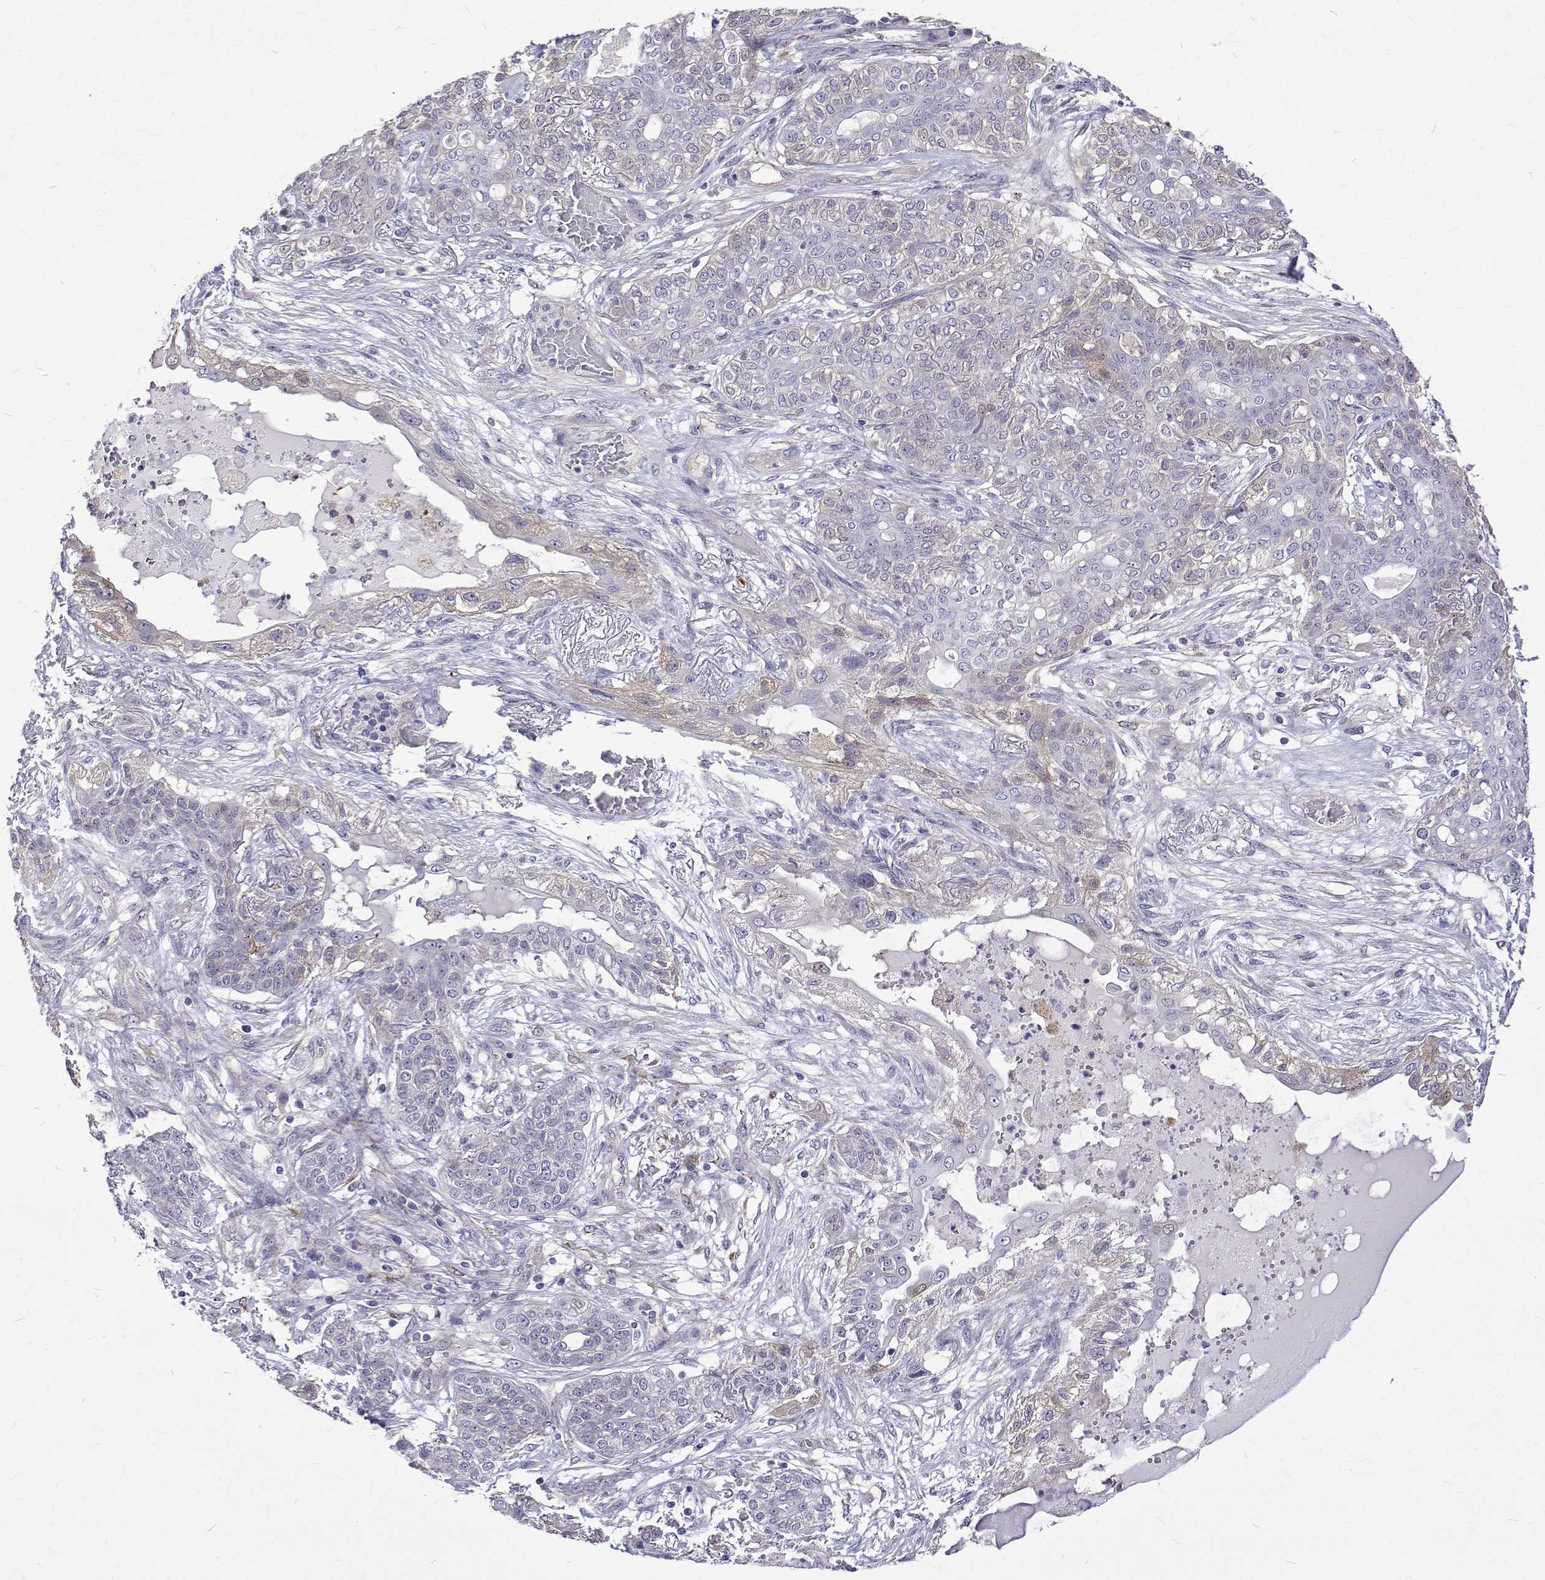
{"staining": {"intensity": "weak", "quantity": "<25%", "location": "cytoplasmic/membranous"}, "tissue": "lung cancer", "cell_type": "Tumor cells", "image_type": "cancer", "snomed": [{"axis": "morphology", "description": "Squamous cell carcinoma, NOS"}, {"axis": "topography", "description": "Lung"}], "caption": "Immunohistochemistry (IHC) histopathology image of neoplastic tissue: lung squamous cell carcinoma stained with DAB (3,3'-diaminobenzidine) reveals no significant protein positivity in tumor cells.", "gene": "PADI1", "patient": {"sex": "female", "age": 70}}